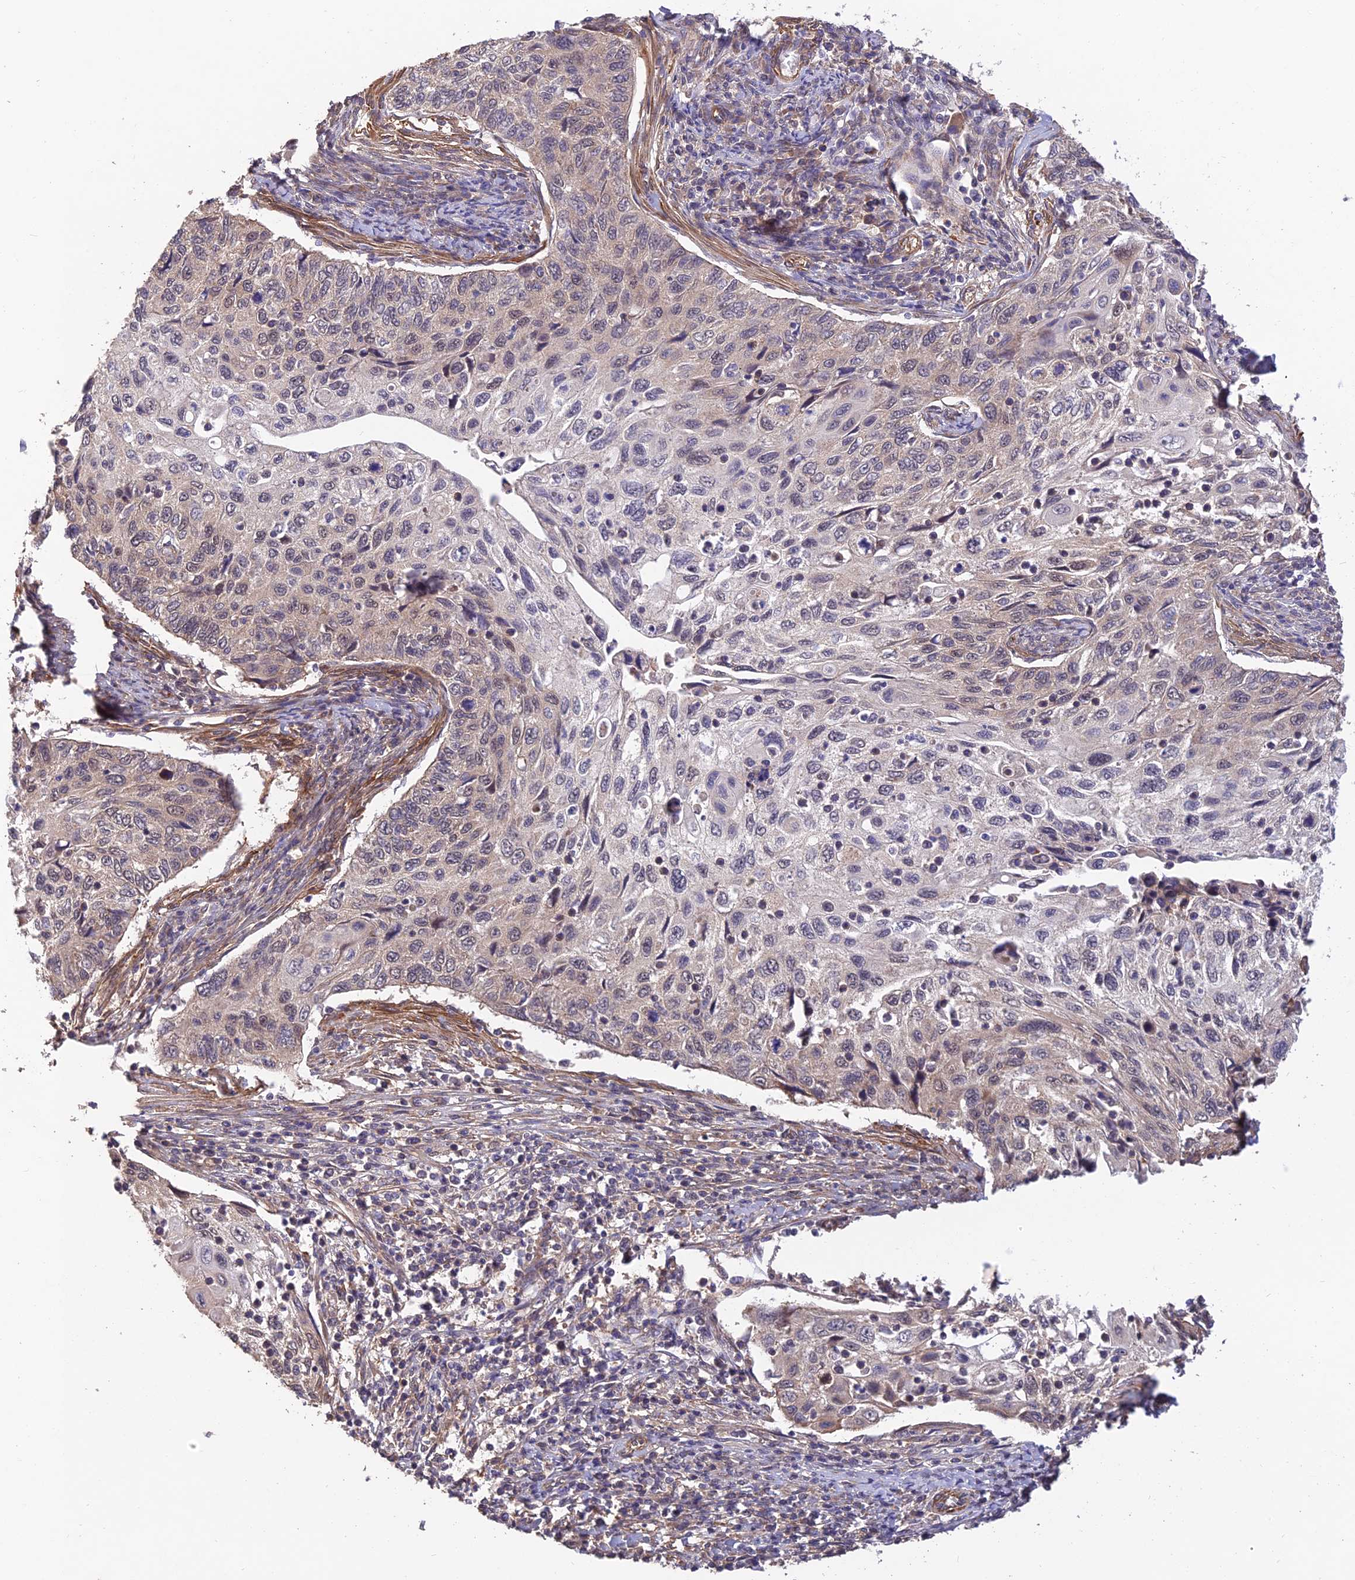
{"staining": {"intensity": "weak", "quantity": "<25%", "location": "cytoplasmic/membranous"}, "tissue": "cervical cancer", "cell_type": "Tumor cells", "image_type": "cancer", "snomed": [{"axis": "morphology", "description": "Squamous cell carcinoma, NOS"}, {"axis": "topography", "description": "Cervix"}], "caption": "An immunohistochemistry (IHC) image of cervical cancer (squamous cell carcinoma) is shown. There is no staining in tumor cells of cervical cancer (squamous cell carcinoma).", "gene": "PAGR1", "patient": {"sex": "female", "age": 70}}